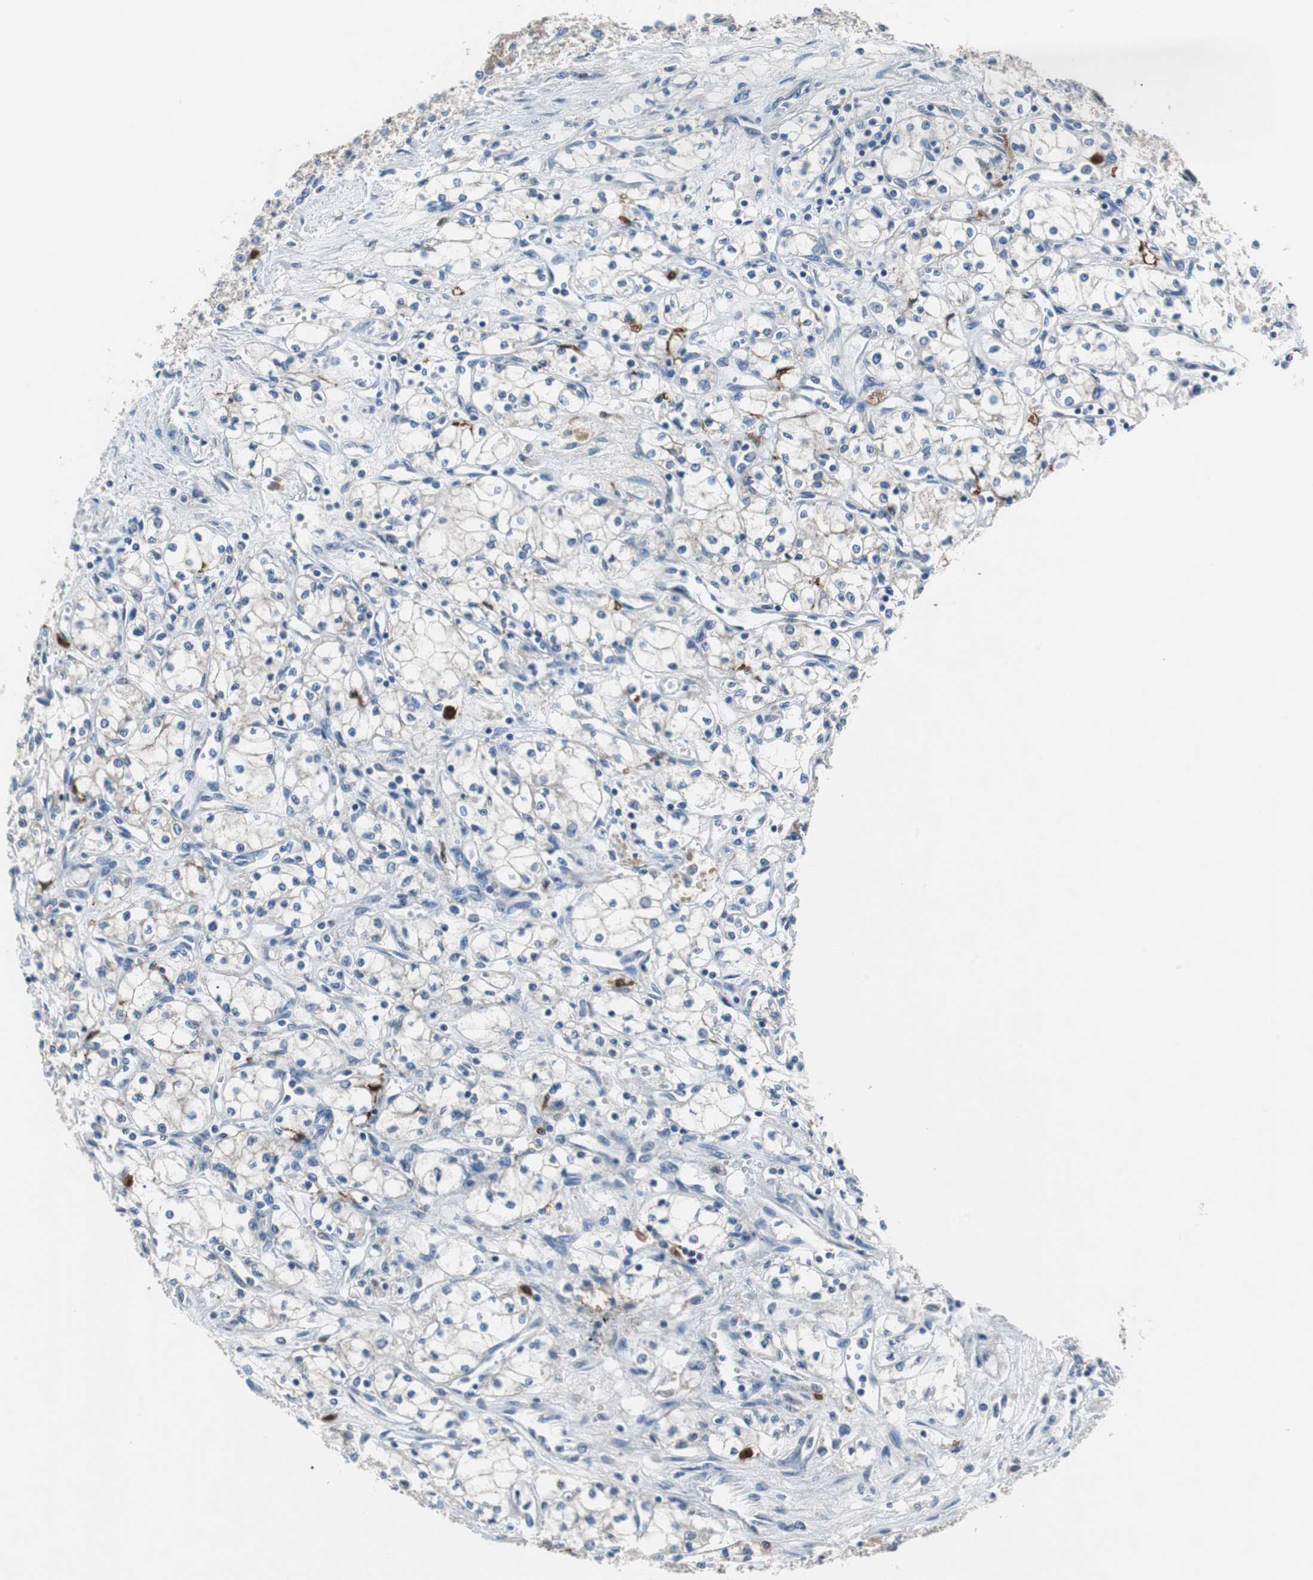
{"staining": {"intensity": "weak", "quantity": "<25%", "location": "cytoplasmic/membranous"}, "tissue": "renal cancer", "cell_type": "Tumor cells", "image_type": "cancer", "snomed": [{"axis": "morphology", "description": "Normal tissue, NOS"}, {"axis": "morphology", "description": "Adenocarcinoma, NOS"}, {"axis": "topography", "description": "Kidney"}], "caption": "High power microscopy photomicrograph of an IHC image of renal adenocarcinoma, revealing no significant staining in tumor cells.", "gene": "CALB2", "patient": {"sex": "male", "age": 59}}